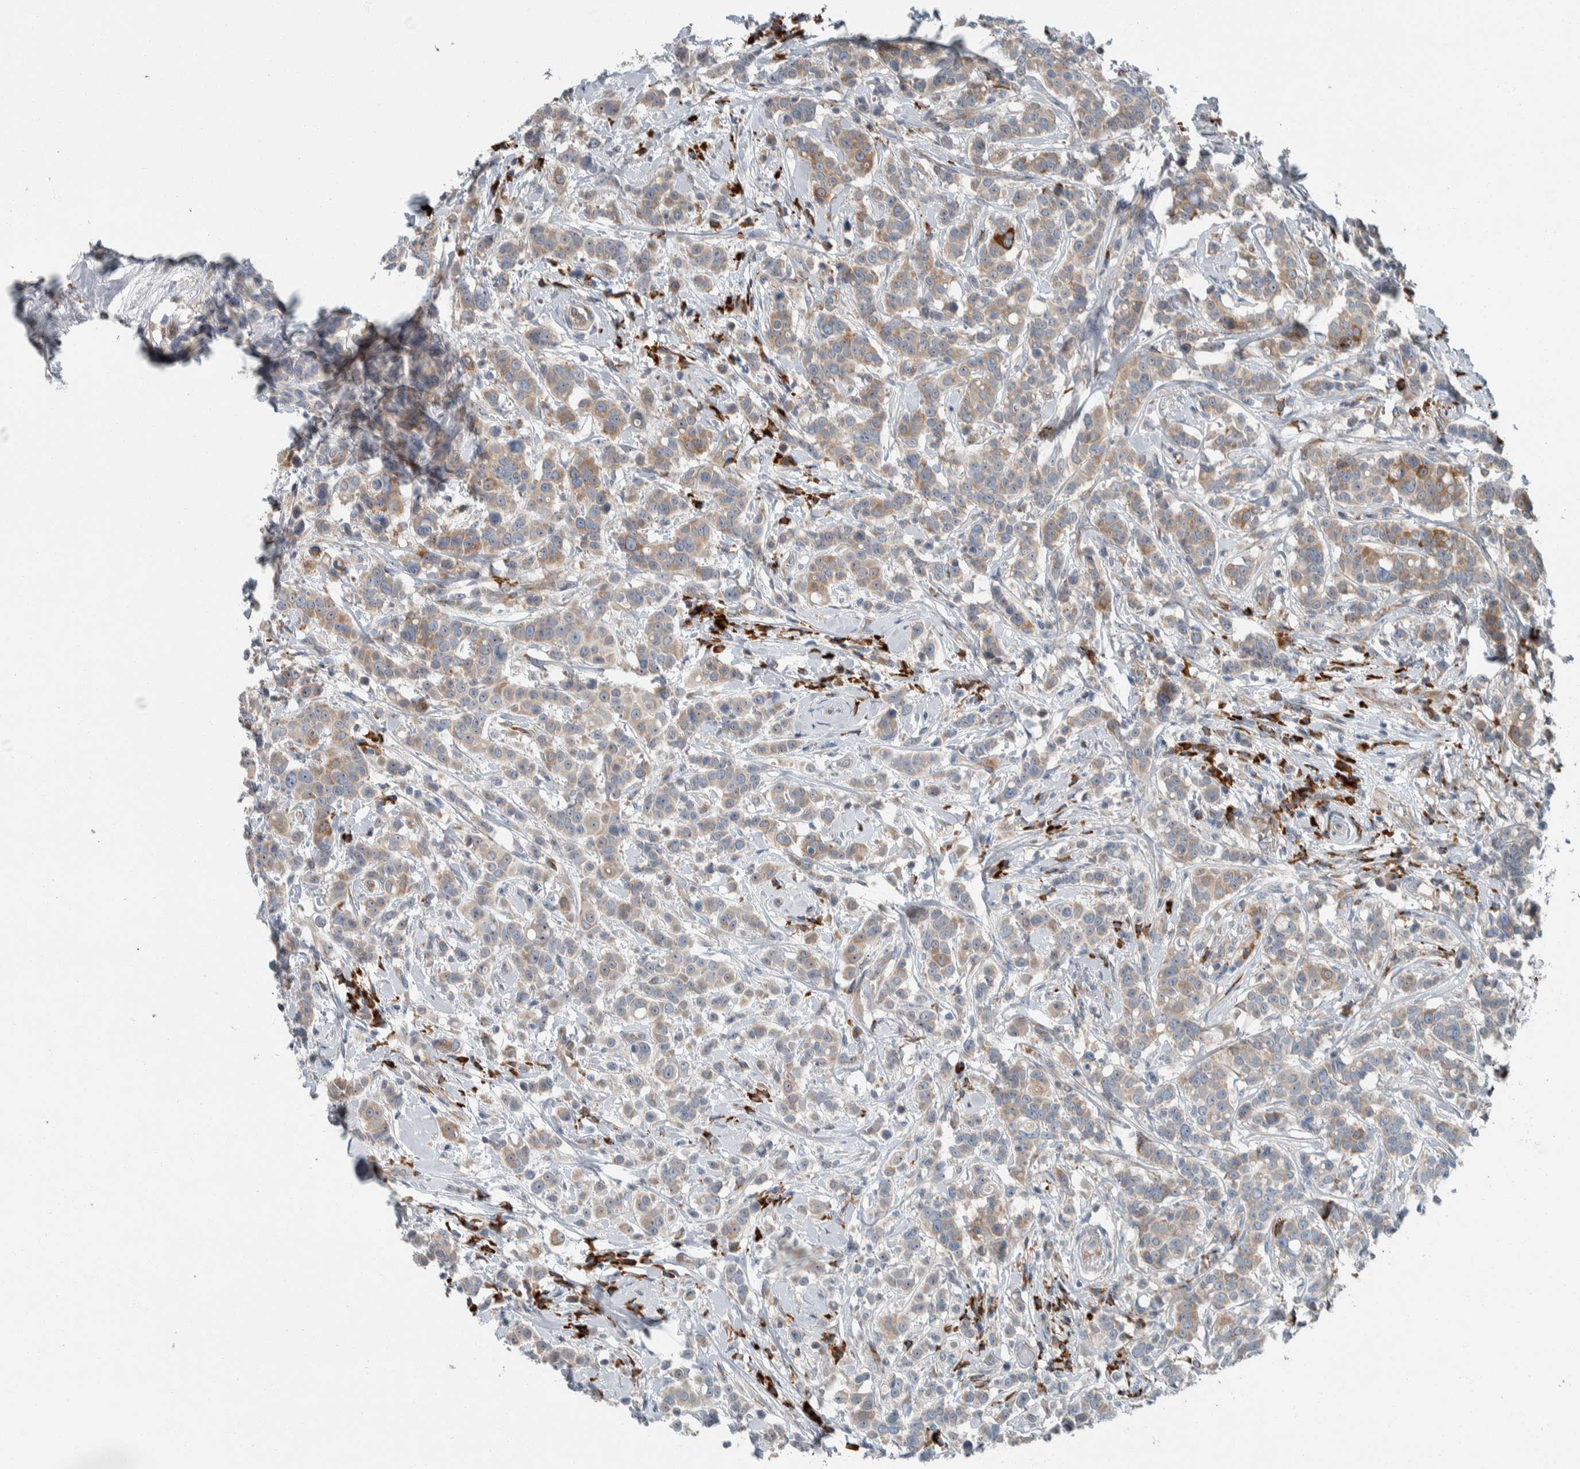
{"staining": {"intensity": "weak", "quantity": "<25%", "location": "cytoplasmic/membranous"}, "tissue": "breast cancer", "cell_type": "Tumor cells", "image_type": "cancer", "snomed": [{"axis": "morphology", "description": "Duct carcinoma"}, {"axis": "topography", "description": "Breast"}], "caption": "The photomicrograph exhibits no significant expression in tumor cells of breast cancer (infiltrating ductal carcinoma).", "gene": "USP25", "patient": {"sex": "female", "age": 27}}